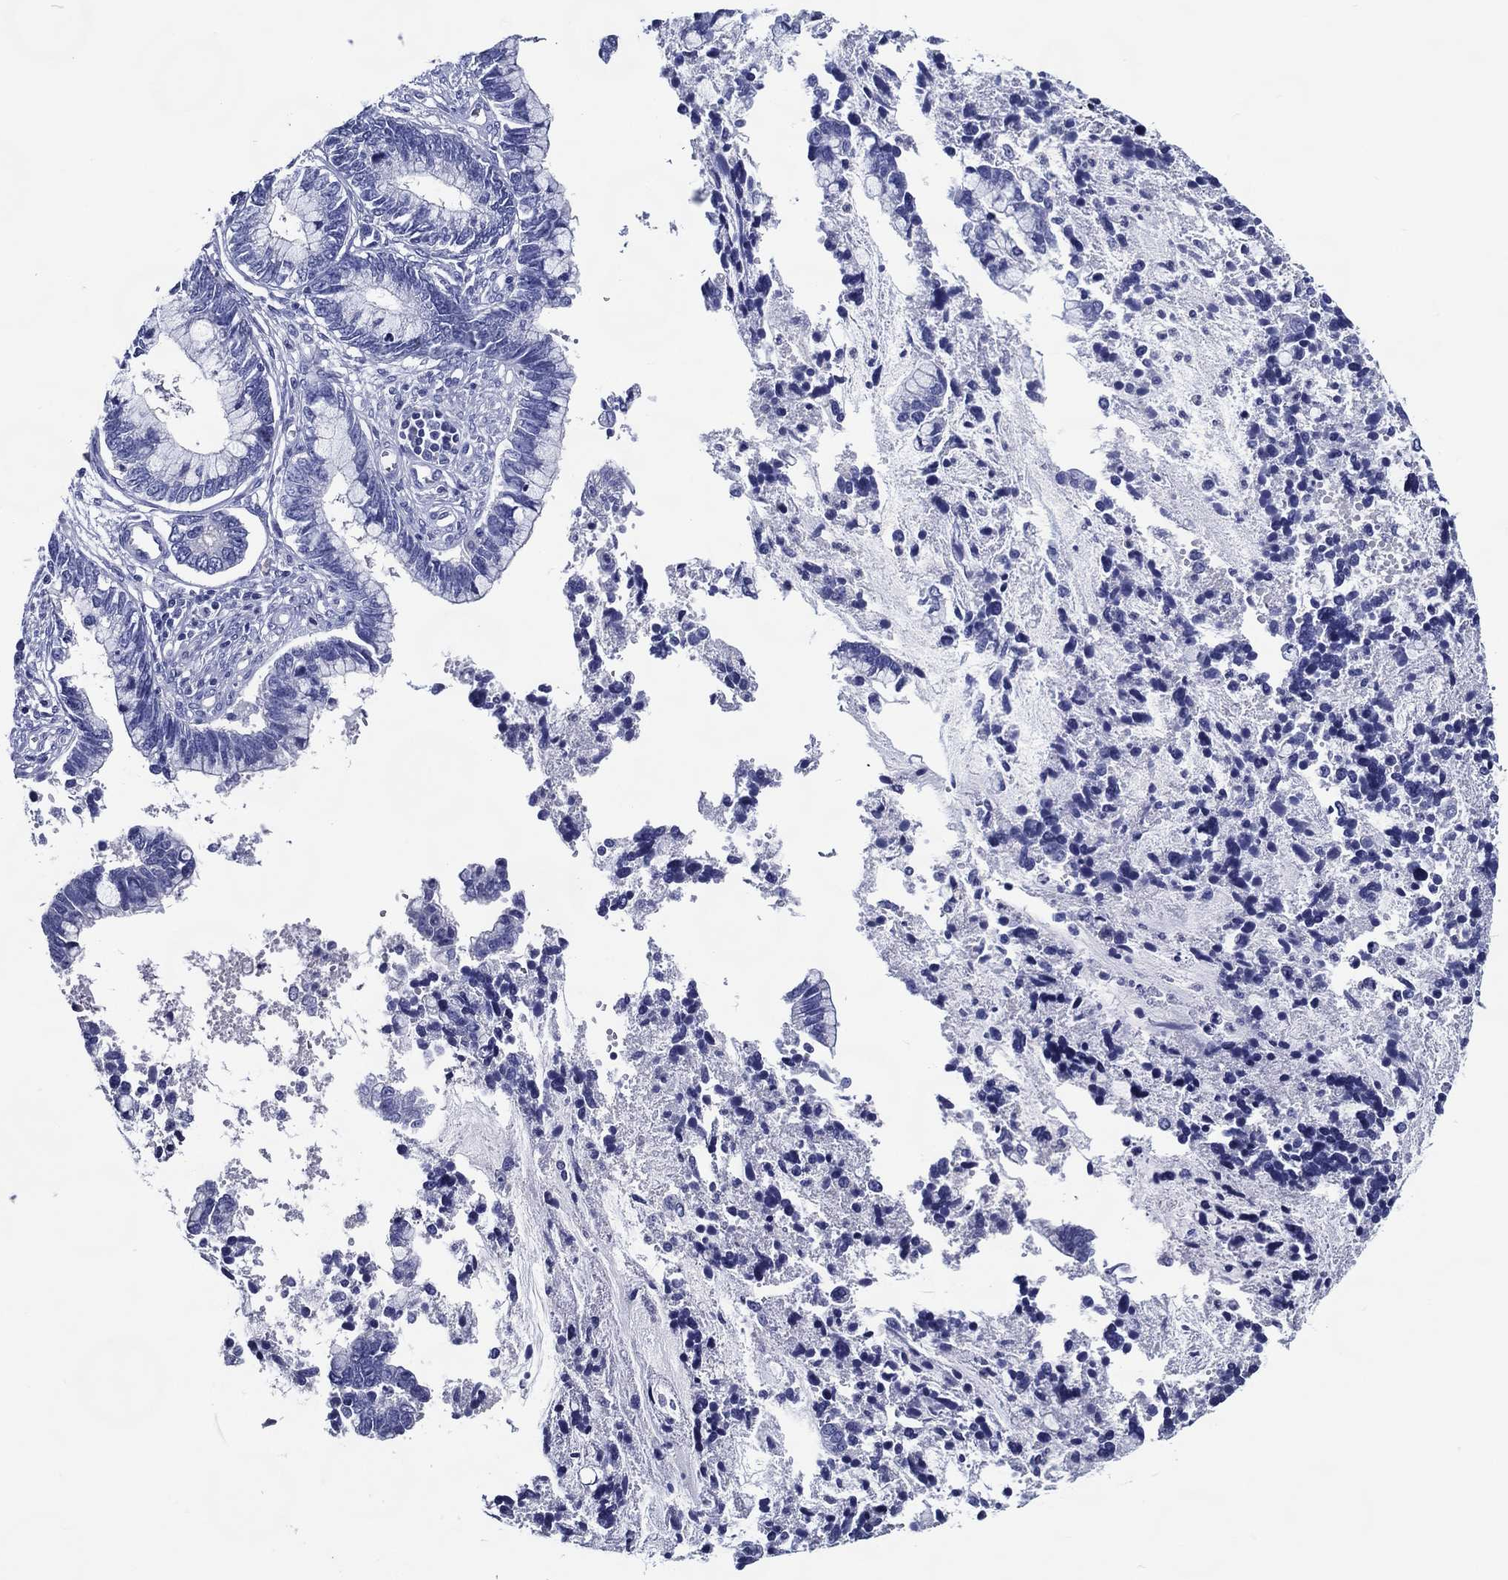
{"staining": {"intensity": "negative", "quantity": "none", "location": "none"}, "tissue": "cervical cancer", "cell_type": "Tumor cells", "image_type": "cancer", "snomed": [{"axis": "morphology", "description": "Adenocarcinoma, NOS"}, {"axis": "topography", "description": "Cervix"}], "caption": "A micrograph of cervical adenocarcinoma stained for a protein shows no brown staining in tumor cells. The staining is performed using DAB brown chromogen with nuclei counter-stained in using hematoxylin.", "gene": "ACE2", "patient": {"sex": "female", "age": 44}}